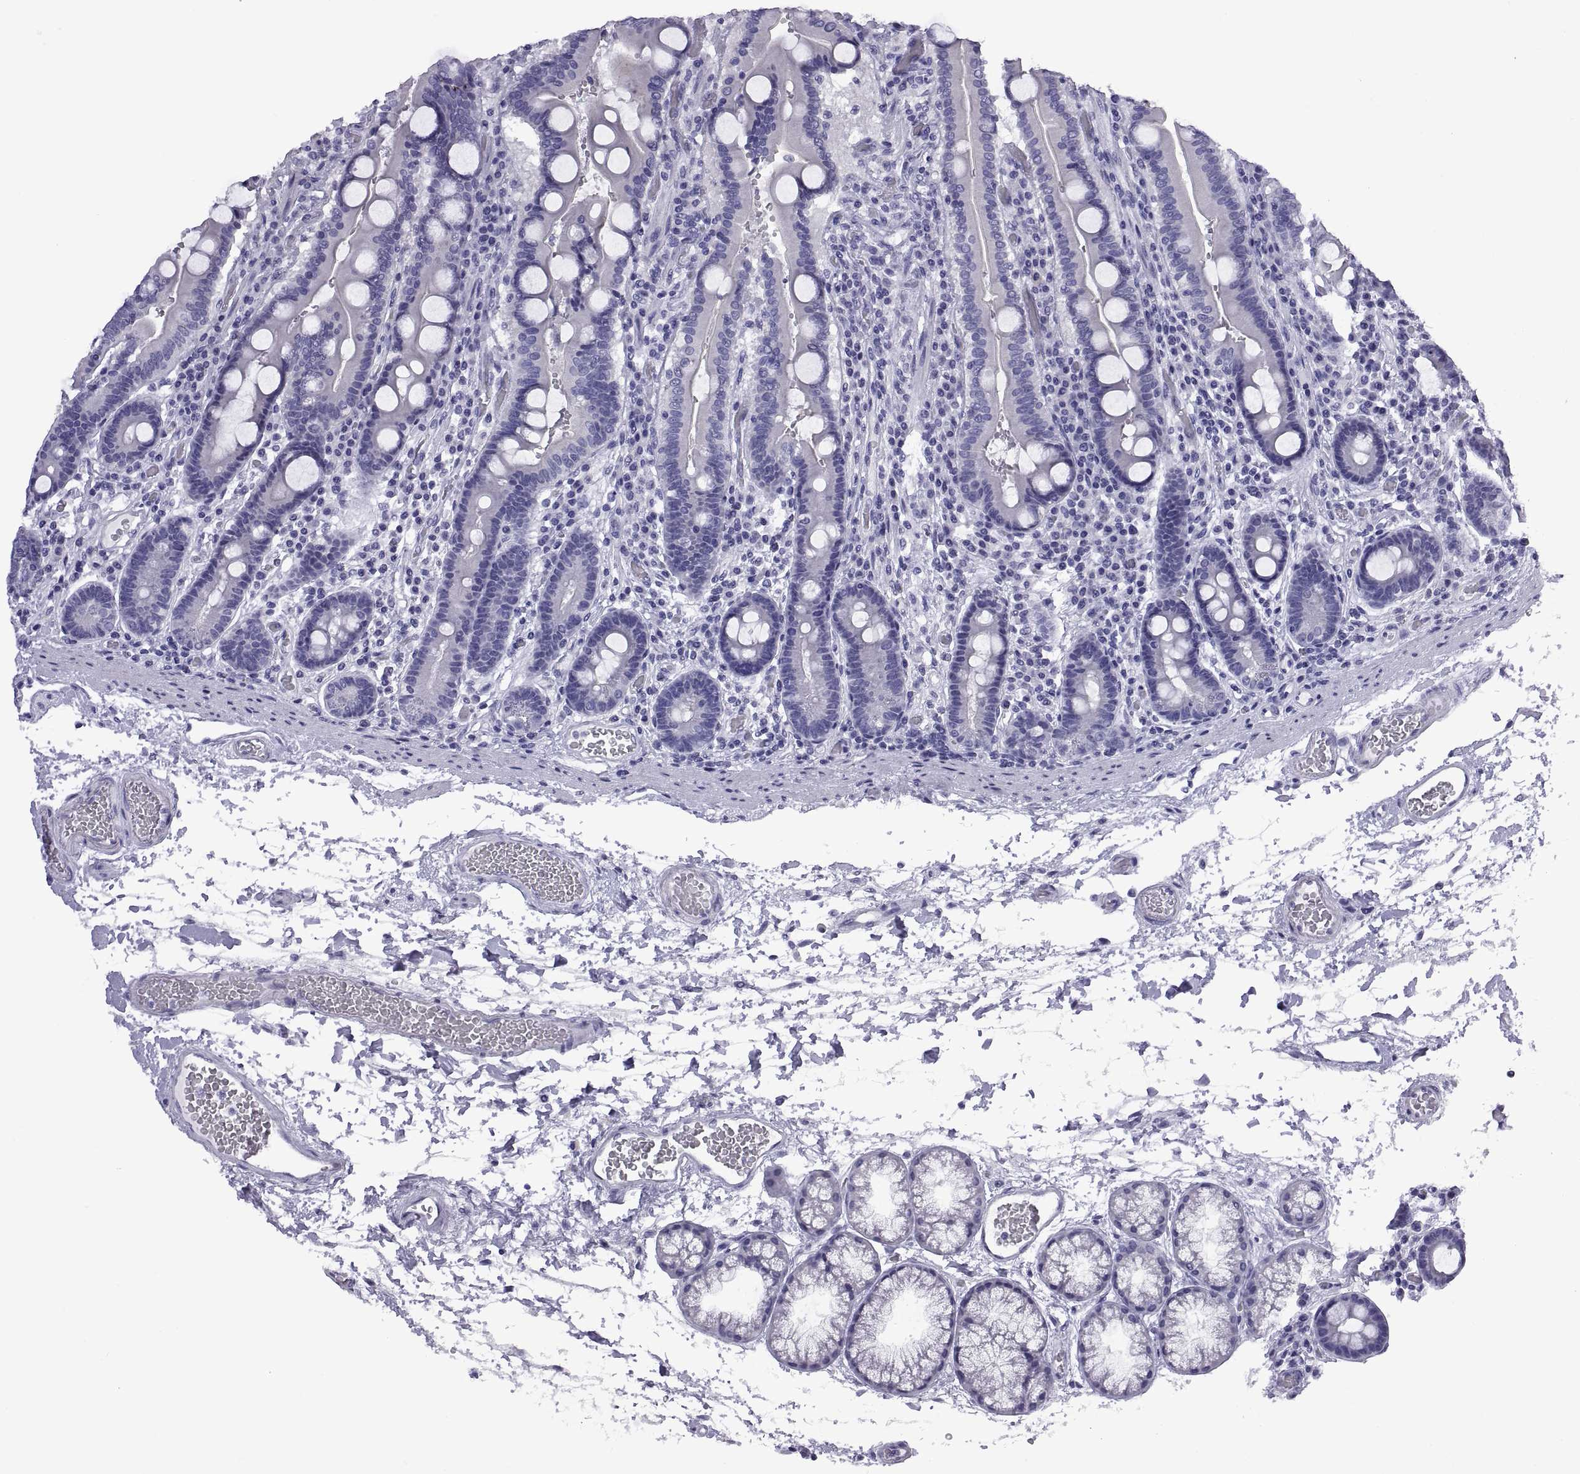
{"staining": {"intensity": "negative", "quantity": "none", "location": "none"}, "tissue": "duodenum", "cell_type": "Glandular cells", "image_type": "normal", "snomed": [{"axis": "morphology", "description": "Normal tissue, NOS"}, {"axis": "topography", "description": "Duodenum"}], "caption": "IHC image of normal duodenum: duodenum stained with DAB (3,3'-diaminobenzidine) reveals no significant protein staining in glandular cells.", "gene": "CRISP1", "patient": {"sex": "female", "age": 62}}